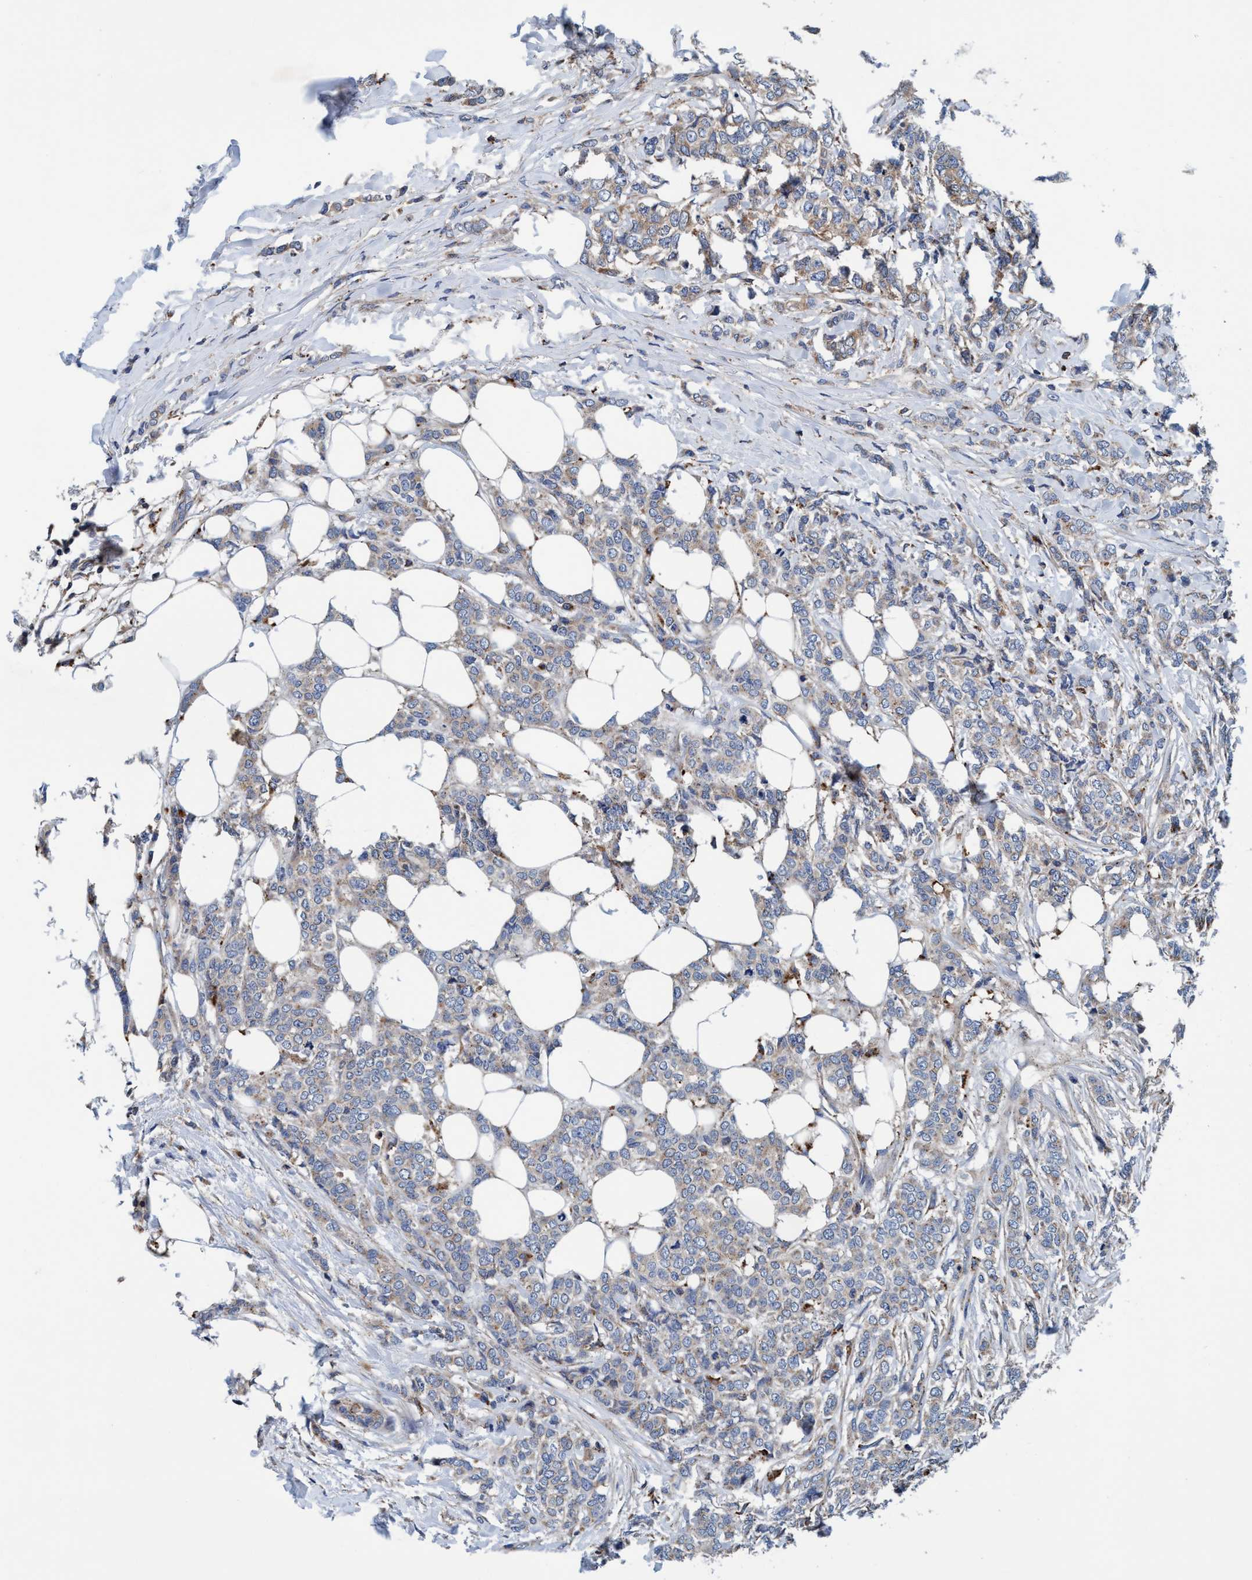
{"staining": {"intensity": "weak", "quantity": "<25%", "location": "cytoplasmic/membranous"}, "tissue": "breast cancer", "cell_type": "Tumor cells", "image_type": "cancer", "snomed": [{"axis": "morphology", "description": "Lobular carcinoma"}, {"axis": "topography", "description": "Skin"}, {"axis": "topography", "description": "Breast"}], "caption": "Tumor cells show no significant protein expression in lobular carcinoma (breast). The staining was performed using DAB (3,3'-diaminobenzidine) to visualize the protein expression in brown, while the nuclei were stained in blue with hematoxylin (Magnification: 20x).", "gene": "ENDOG", "patient": {"sex": "female", "age": 46}}